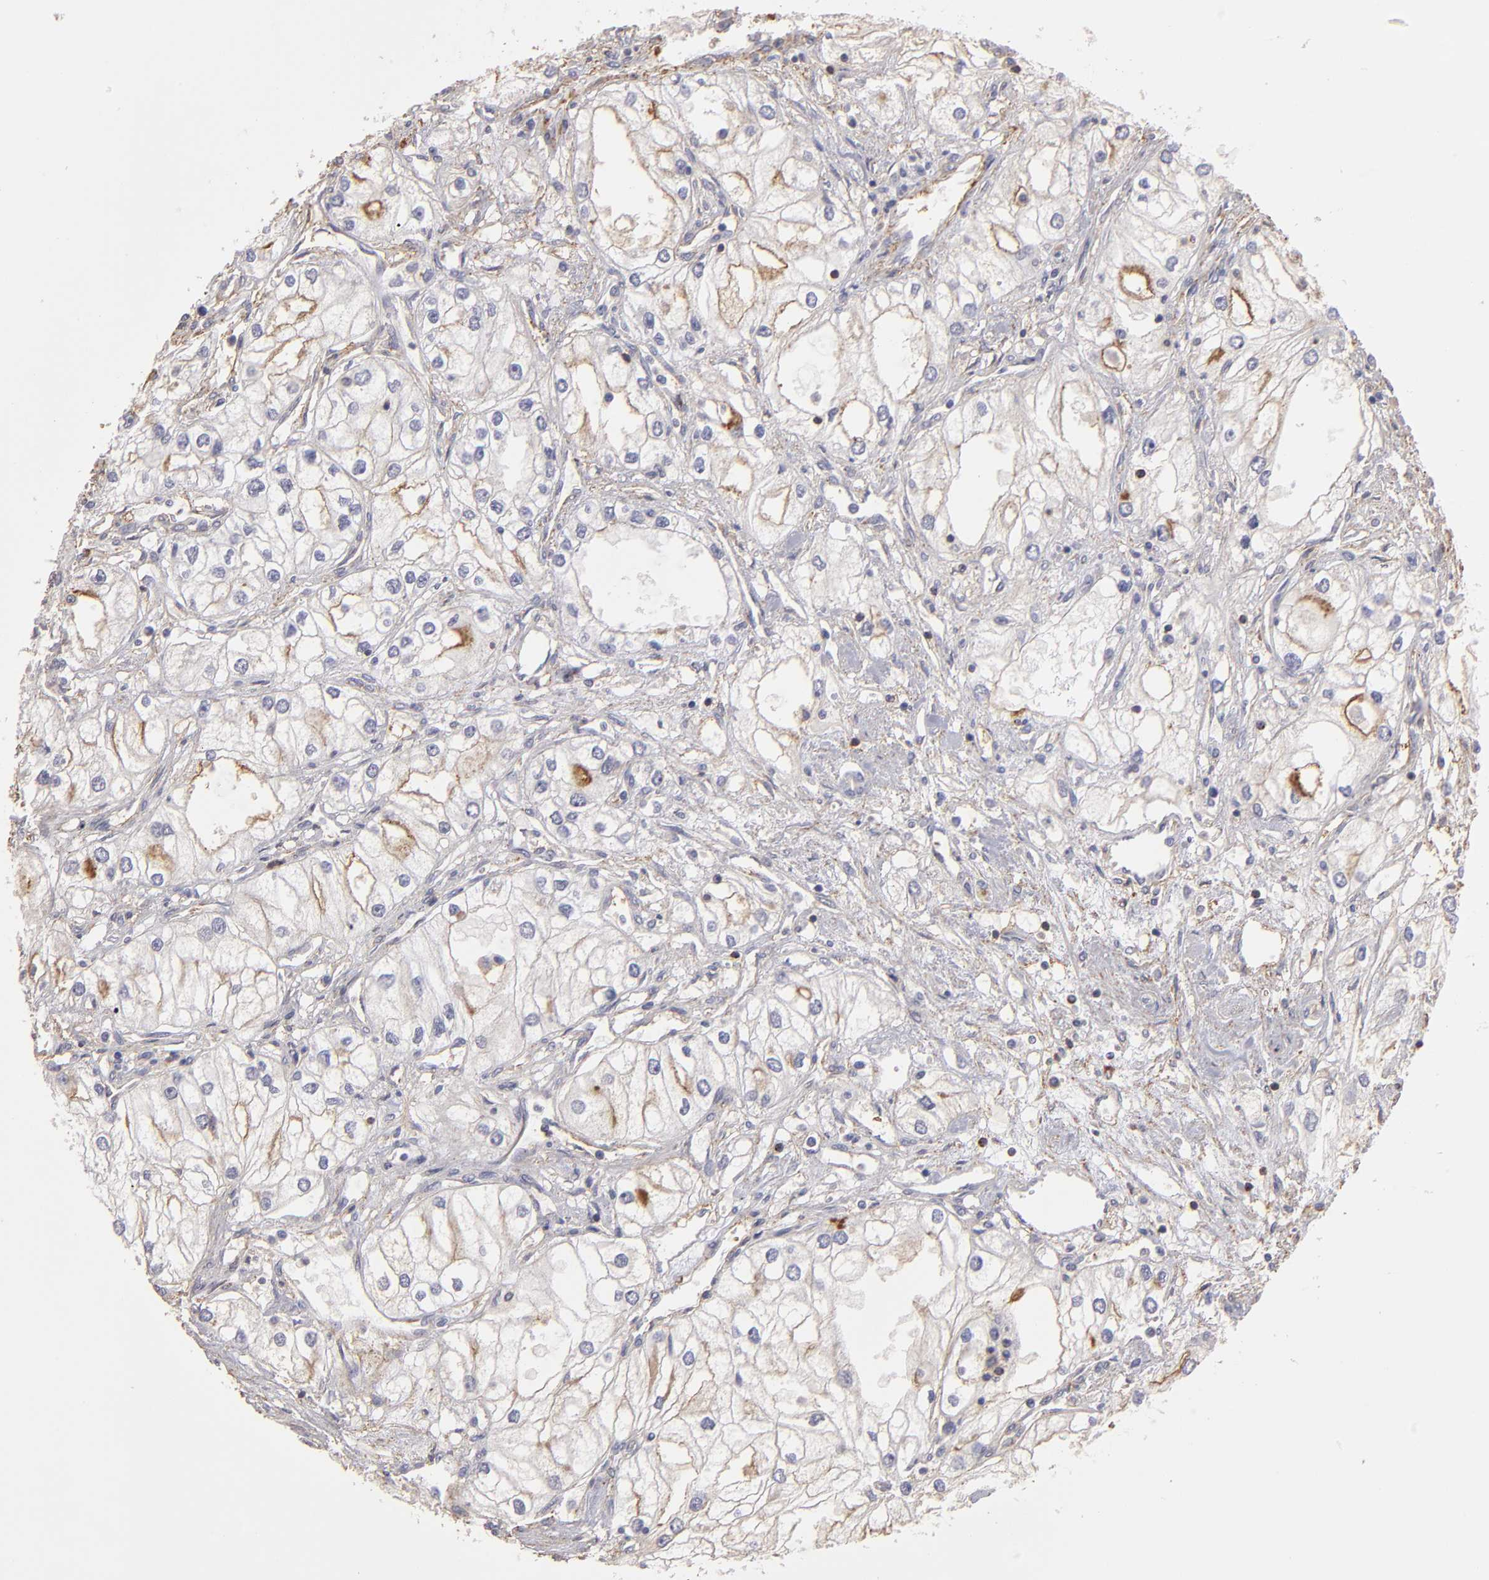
{"staining": {"intensity": "moderate", "quantity": "<25%", "location": "cytoplasmic/membranous"}, "tissue": "renal cancer", "cell_type": "Tumor cells", "image_type": "cancer", "snomed": [{"axis": "morphology", "description": "Adenocarcinoma, NOS"}, {"axis": "topography", "description": "Kidney"}], "caption": "DAB immunohistochemical staining of renal cancer demonstrates moderate cytoplasmic/membranous protein positivity in about <25% of tumor cells. The staining is performed using DAB (3,3'-diaminobenzidine) brown chromogen to label protein expression. The nuclei are counter-stained blue using hematoxylin.", "gene": "ABCB1", "patient": {"sex": "male", "age": 57}}